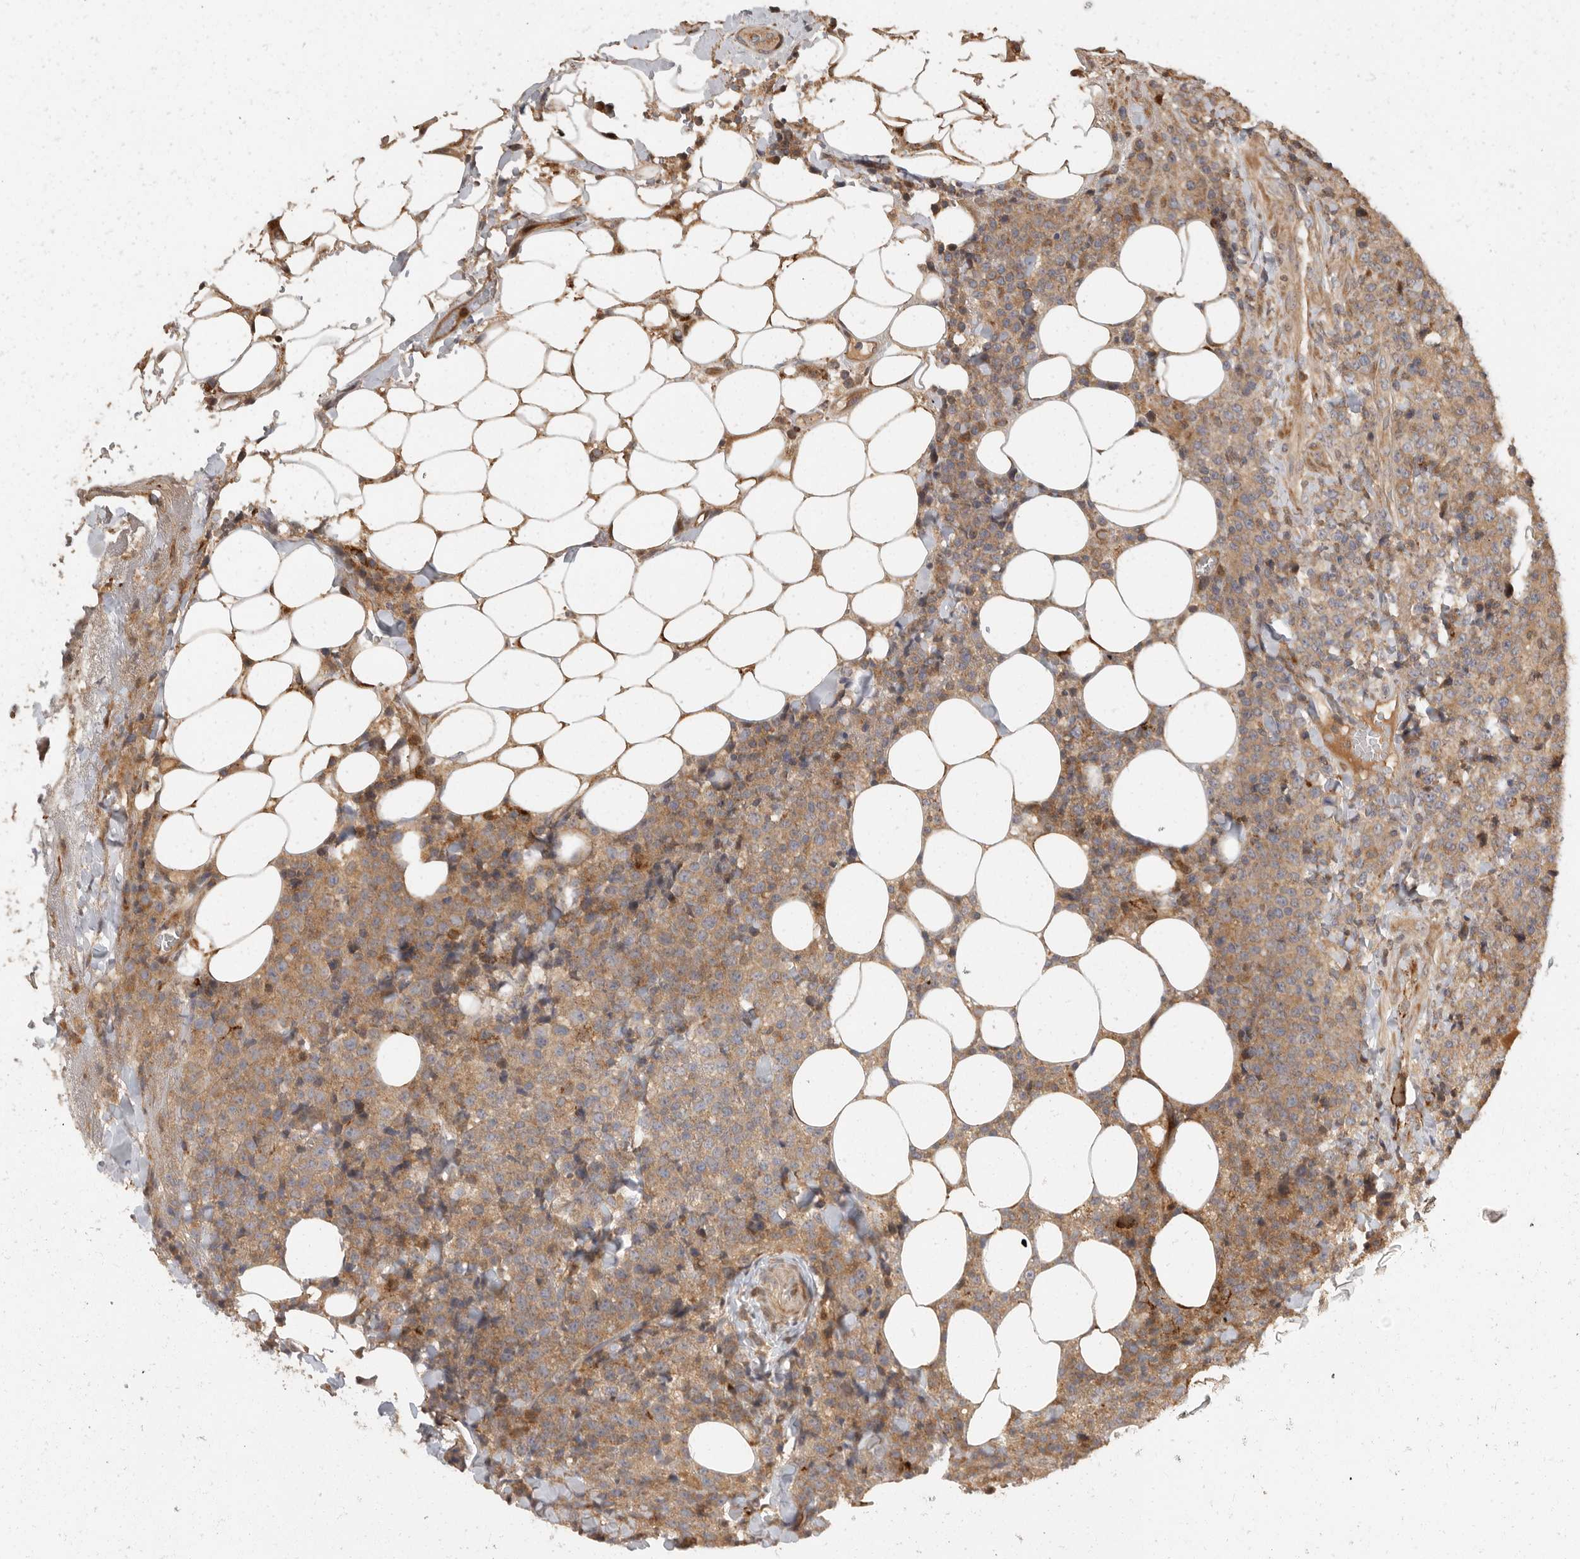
{"staining": {"intensity": "weak", "quantity": ">75%", "location": "cytoplasmic/membranous"}, "tissue": "lymphoma", "cell_type": "Tumor cells", "image_type": "cancer", "snomed": [{"axis": "morphology", "description": "Malignant lymphoma, non-Hodgkin's type, High grade"}, {"axis": "topography", "description": "Lymph node"}], "caption": "This photomicrograph displays lymphoma stained with immunohistochemistry to label a protein in brown. The cytoplasmic/membranous of tumor cells show weak positivity for the protein. Nuclei are counter-stained blue.", "gene": "SWT1", "patient": {"sex": "male", "age": 13}}